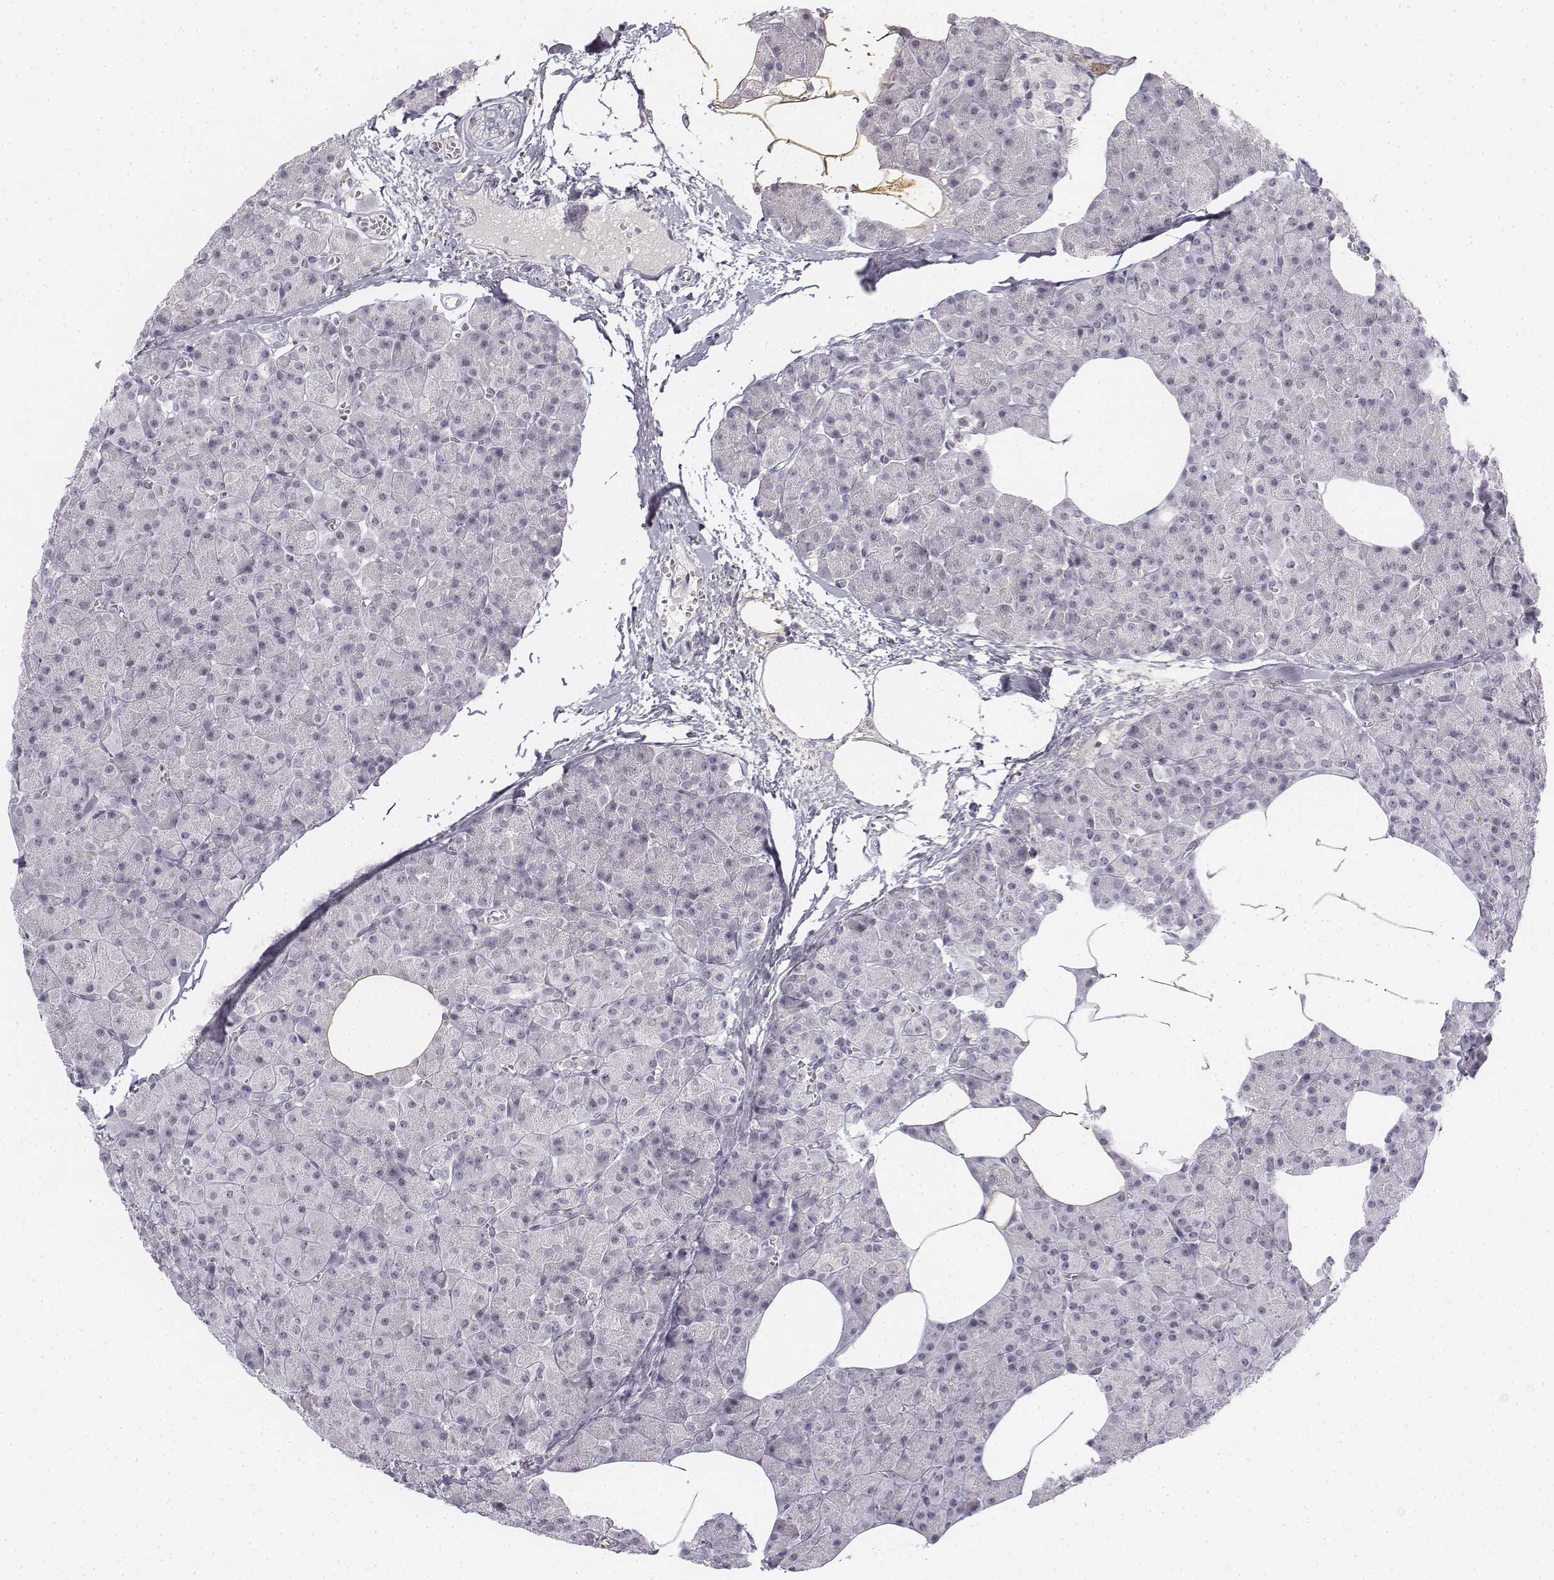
{"staining": {"intensity": "negative", "quantity": "none", "location": "none"}, "tissue": "pancreas", "cell_type": "Exocrine glandular cells", "image_type": "normal", "snomed": [{"axis": "morphology", "description": "Normal tissue, NOS"}, {"axis": "topography", "description": "Pancreas"}], "caption": "Immunohistochemistry (IHC) image of benign pancreas stained for a protein (brown), which displays no staining in exocrine glandular cells.", "gene": "KRT84", "patient": {"sex": "female", "age": 45}}